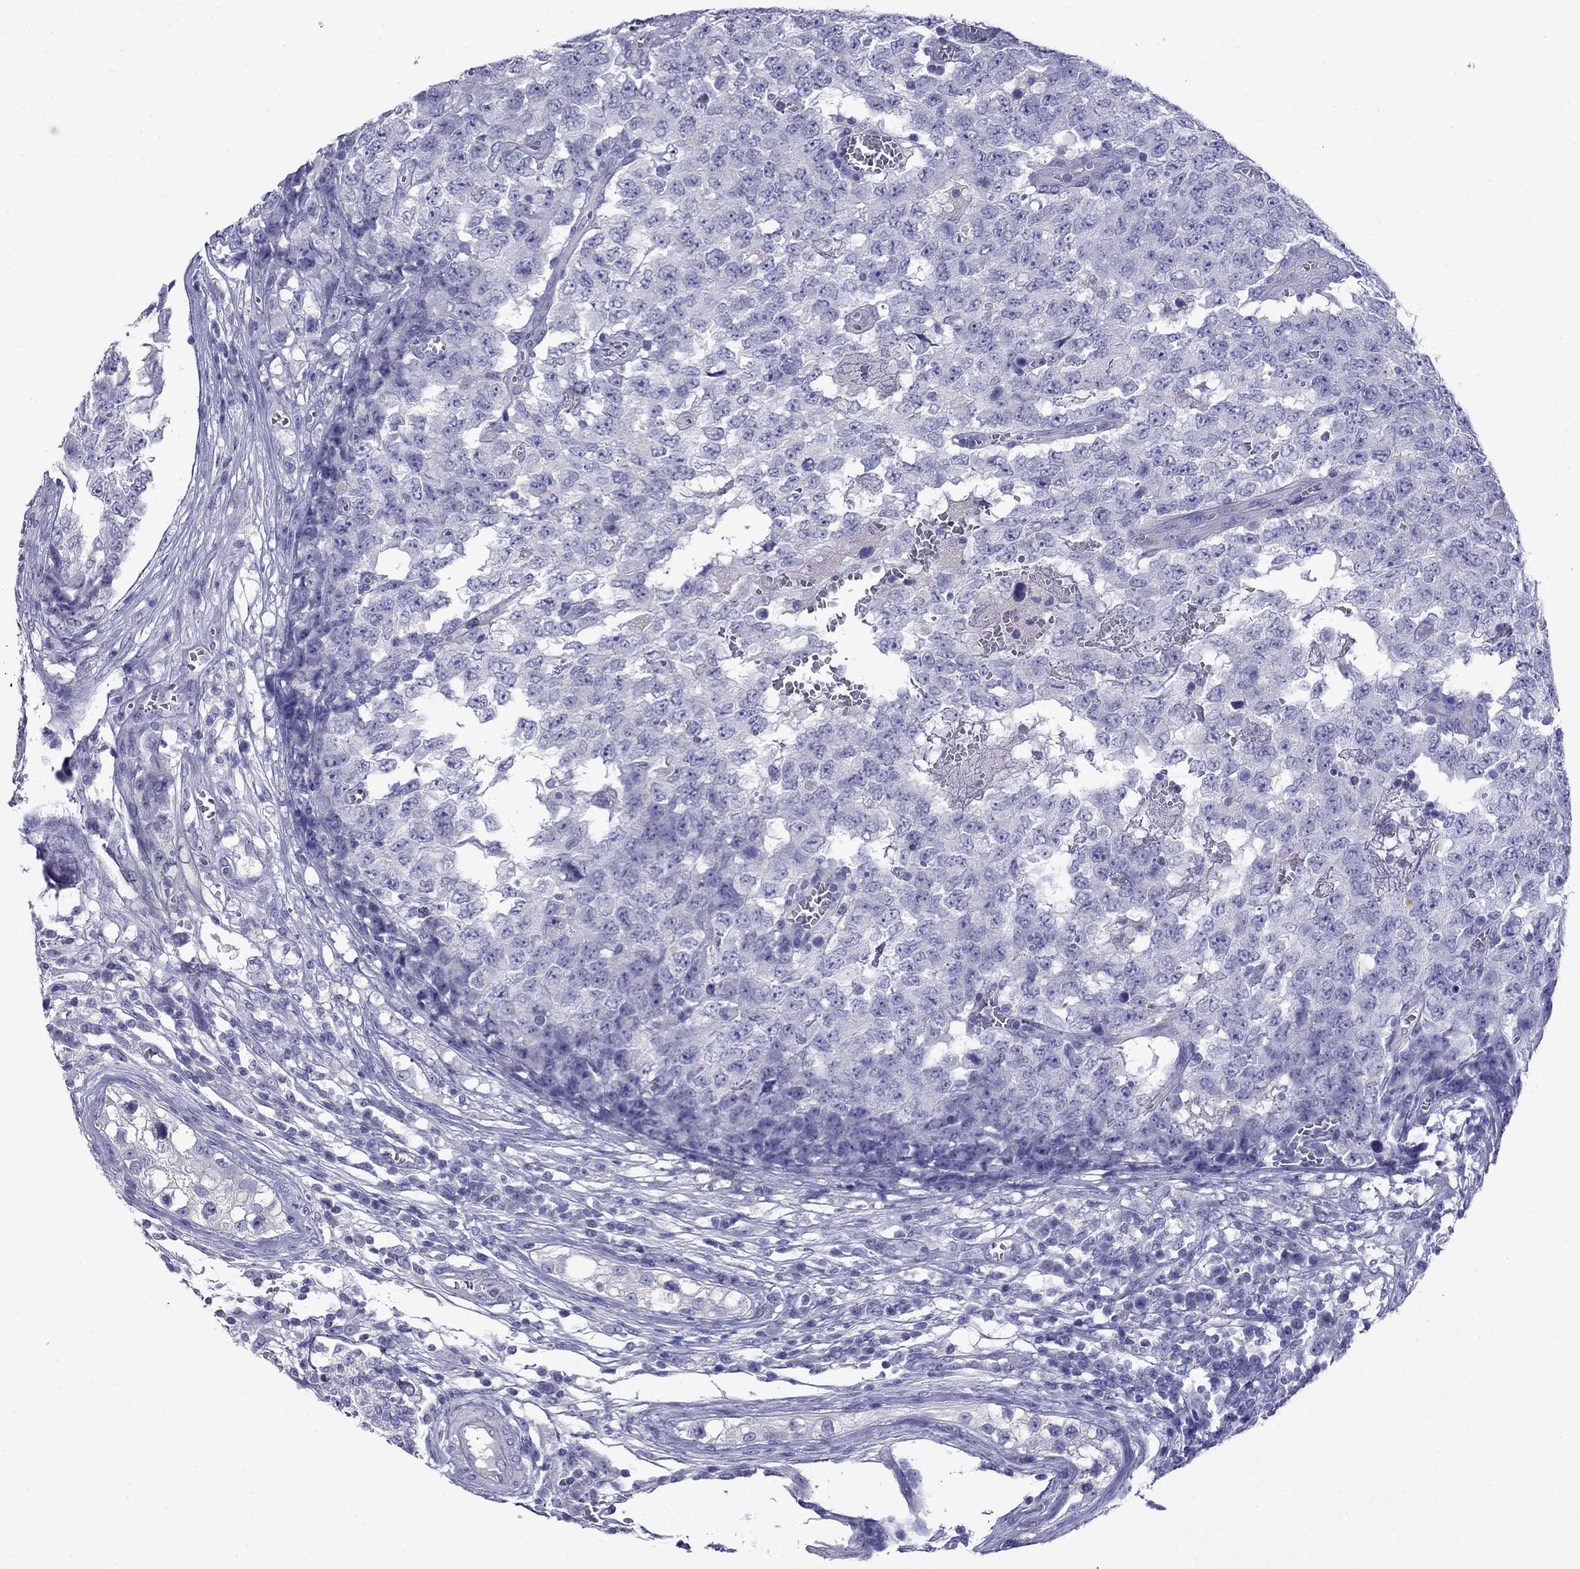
{"staining": {"intensity": "negative", "quantity": "none", "location": "none"}, "tissue": "testis cancer", "cell_type": "Tumor cells", "image_type": "cancer", "snomed": [{"axis": "morphology", "description": "Carcinoma, Embryonal, NOS"}, {"axis": "topography", "description": "Testis"}], "caption": "This is an IHC image of human embryonal carcinoma (testis). There is no positivity in tumor cells.", "gene": "MYO15A", "patient": {"sex": "male", "age": 23}}